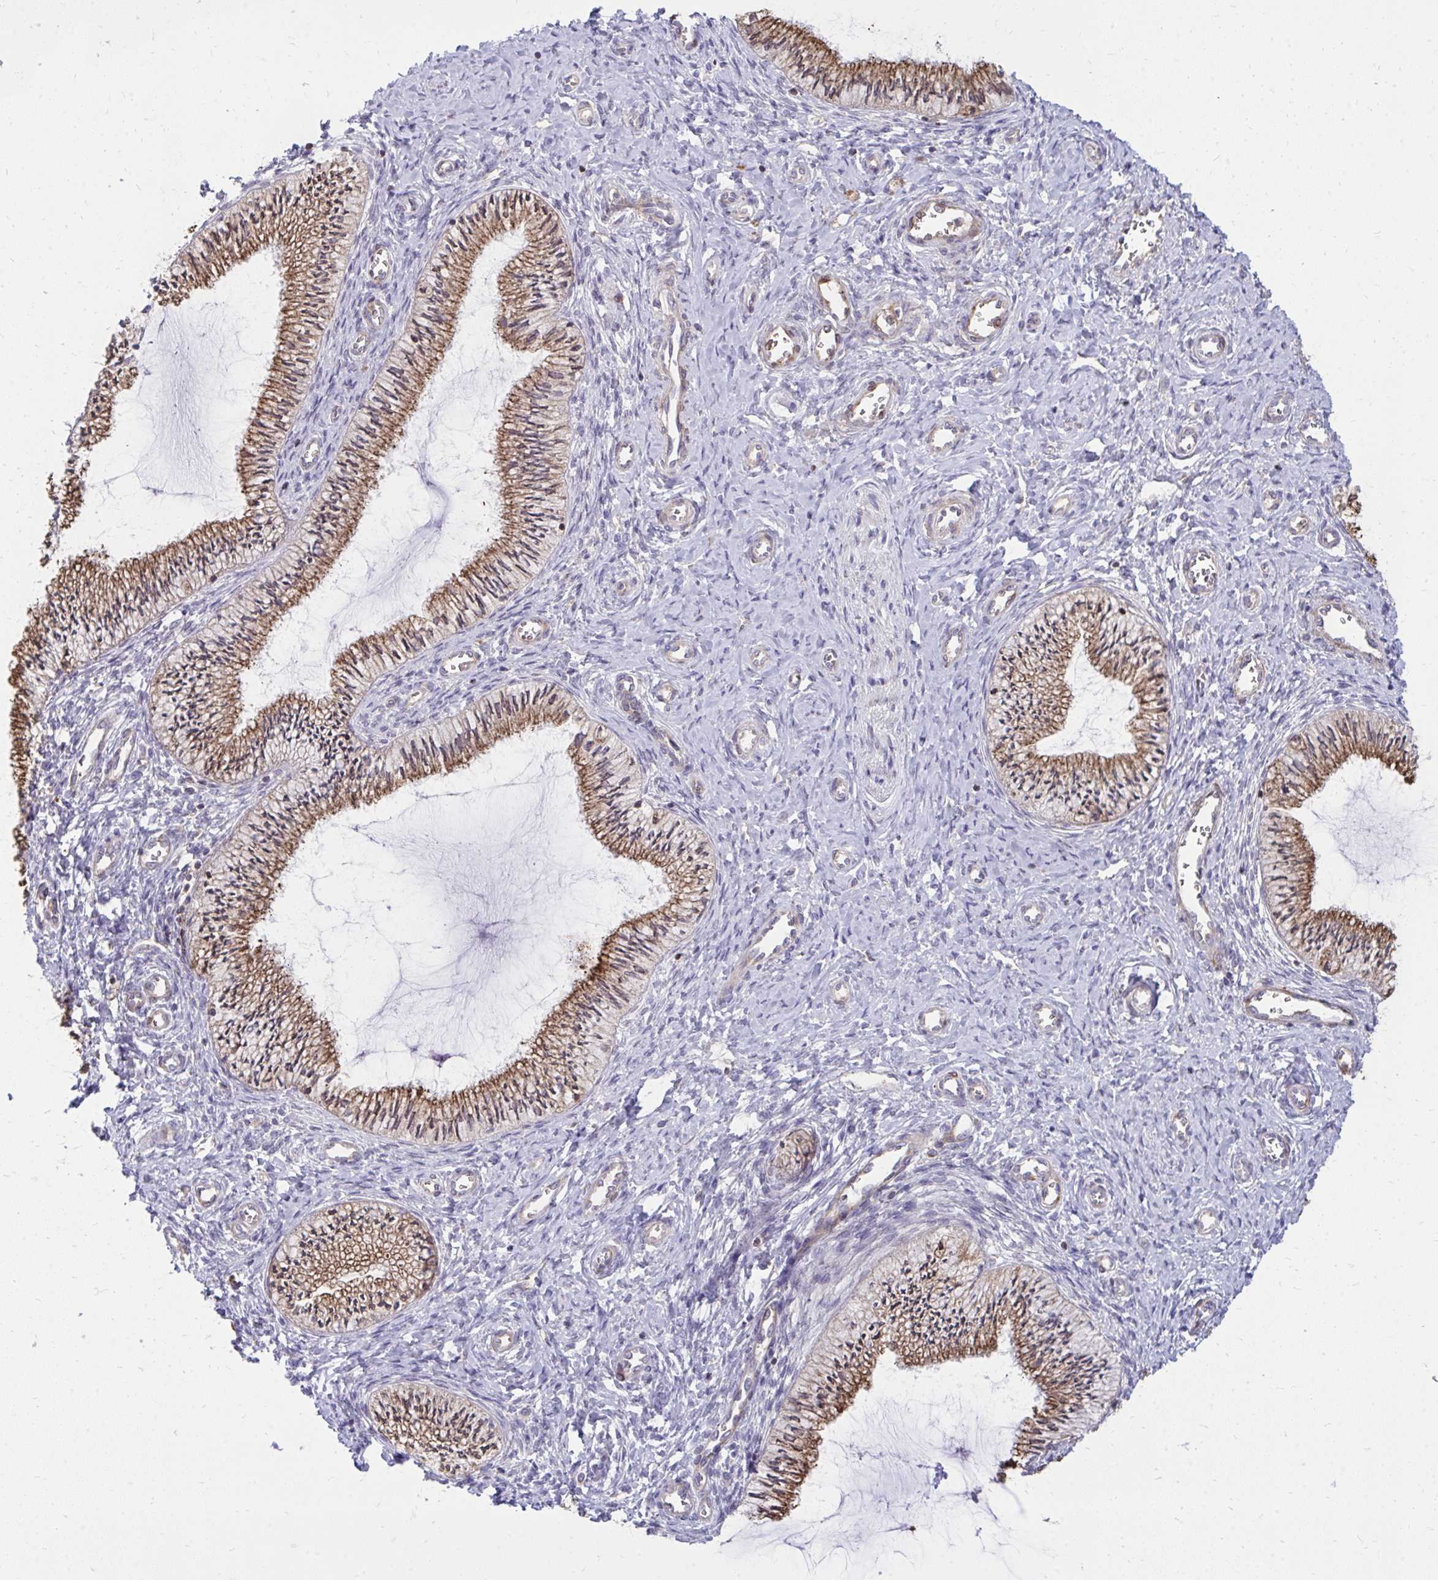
{"staining": {"intensity": "moderate", "quantity": ">75%", "location": "cytoplasmic/membranous"}, "tissue": "cervix", "cell_type": "Glandular cells", "image_type": "normal", "snomed": [{"axis": "morphology", "description": "Normal tissue, NOS"}, {"axis": "topography", "description": "Cervix"}], "caption": "Immunohistochemistry (IHC) image of benign cervix: cervix stained using immunohistochemistry exhibits medium levels of moderate protein expression localized specifically in the cytoplasmic/membranous of glandular cells, appearing as a cytoplasmic/membranous brown color.", "gene": "ASAP1", "patient": {"sex": "female", "age": 24}}